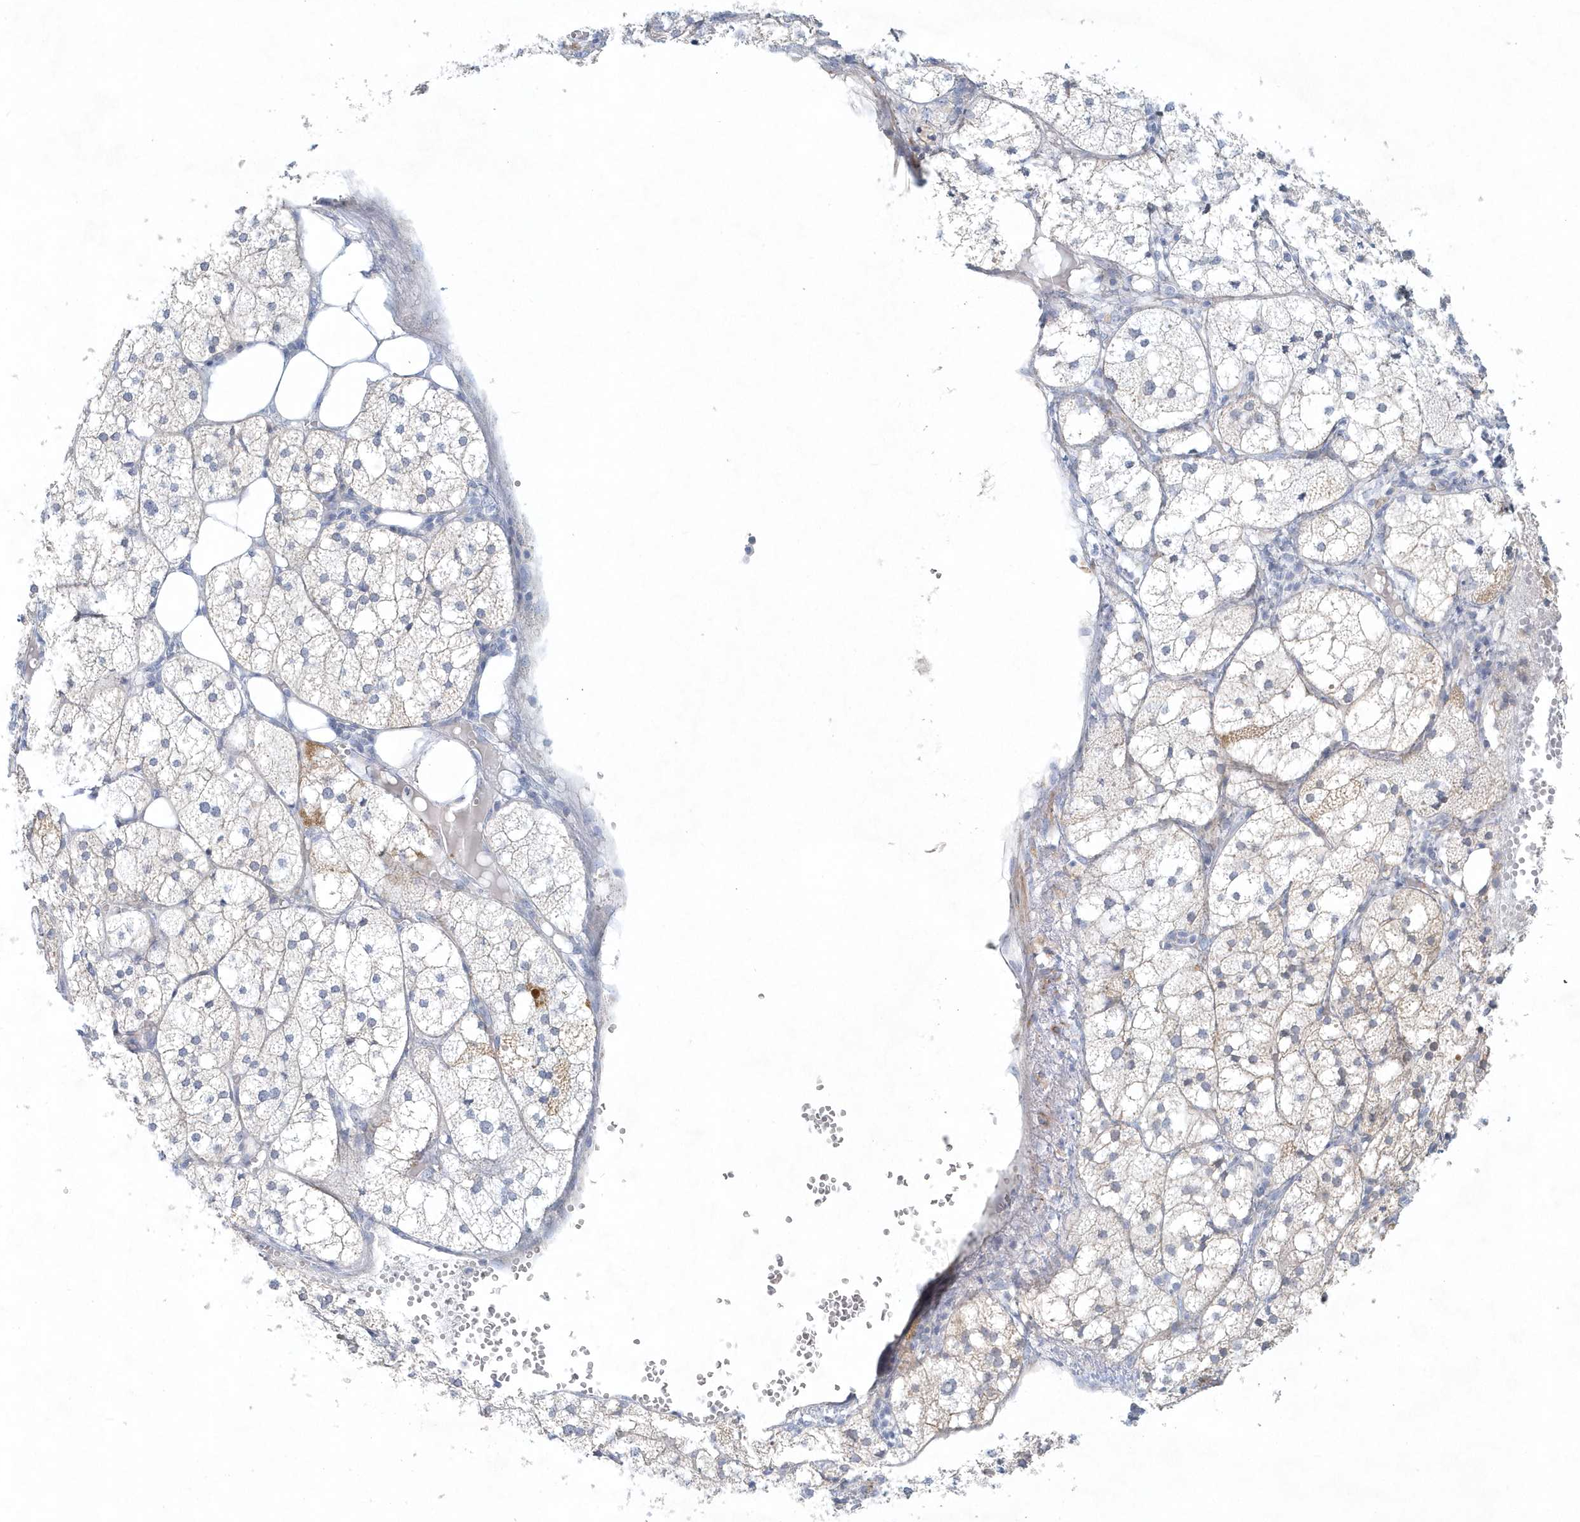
{"staining": {"intensity": "negative", "quantity": "none", "location": "none"}, "tissue": "adrenal gland", "cell_type": "Glandular cells", "image_type": "normal", "snomed": [{"axis": "morphology", "description": "Normal tissue, NOS"}, {"axis": "topography", "description": "Adrenal gland"}], "caption": "Adrenal gland stained for a protein using immunohistochemistry (IHC) shows no positivity glandular cells.", "gene": "DNAH1", "patient": {"sex": "female", "age": 61}}